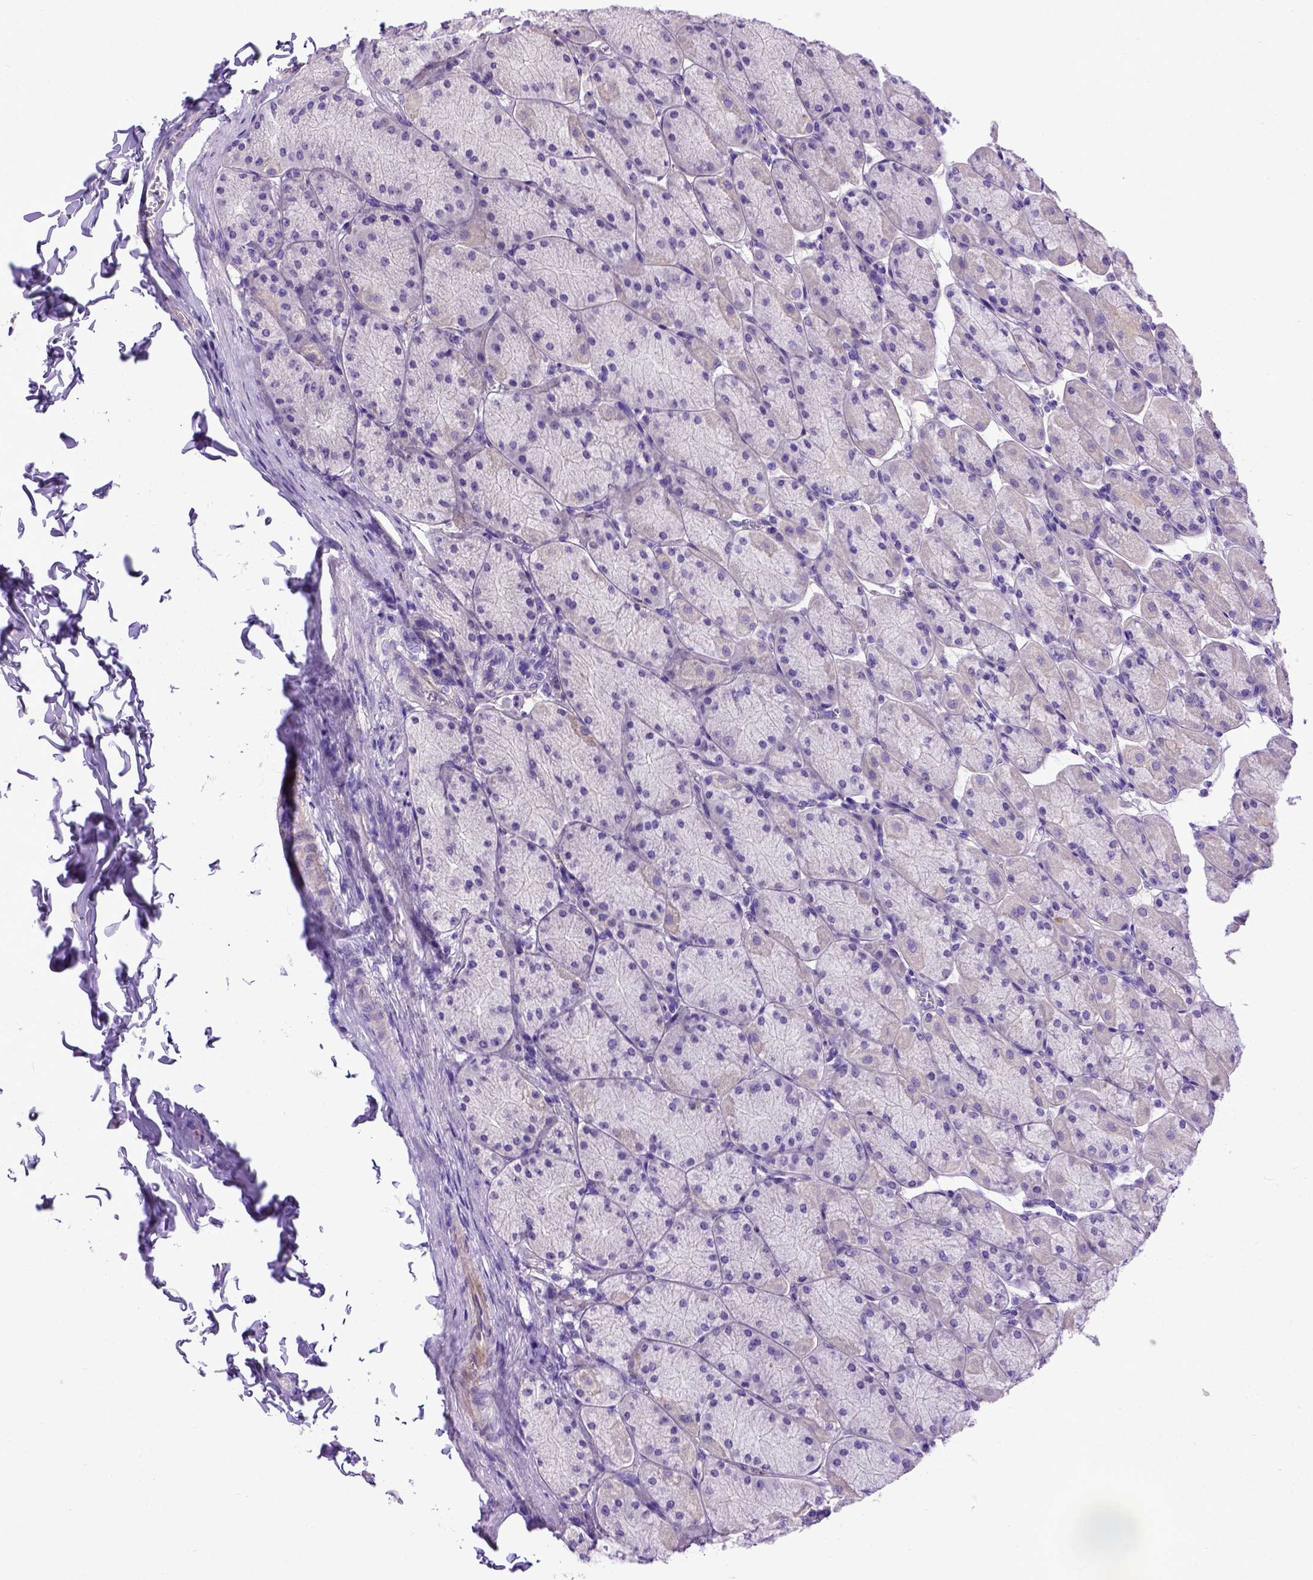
{"staining": {"intensity": "negative", "quantity": "none", "location": "none"}, "tissue": "stomach", "cell_type": "Glandular cells", "image_type": "normal", "snomed": [{"axis": "morphology", "description": "Normal tissue, NOS"}, {"axis": "topography", "description": "Stomach, upper"}], "caption": "IHC of benign human stomach shows no expression in glandular cells.", "gene": "ADAM12", "patient": {"sex": "female", "age": 56}}